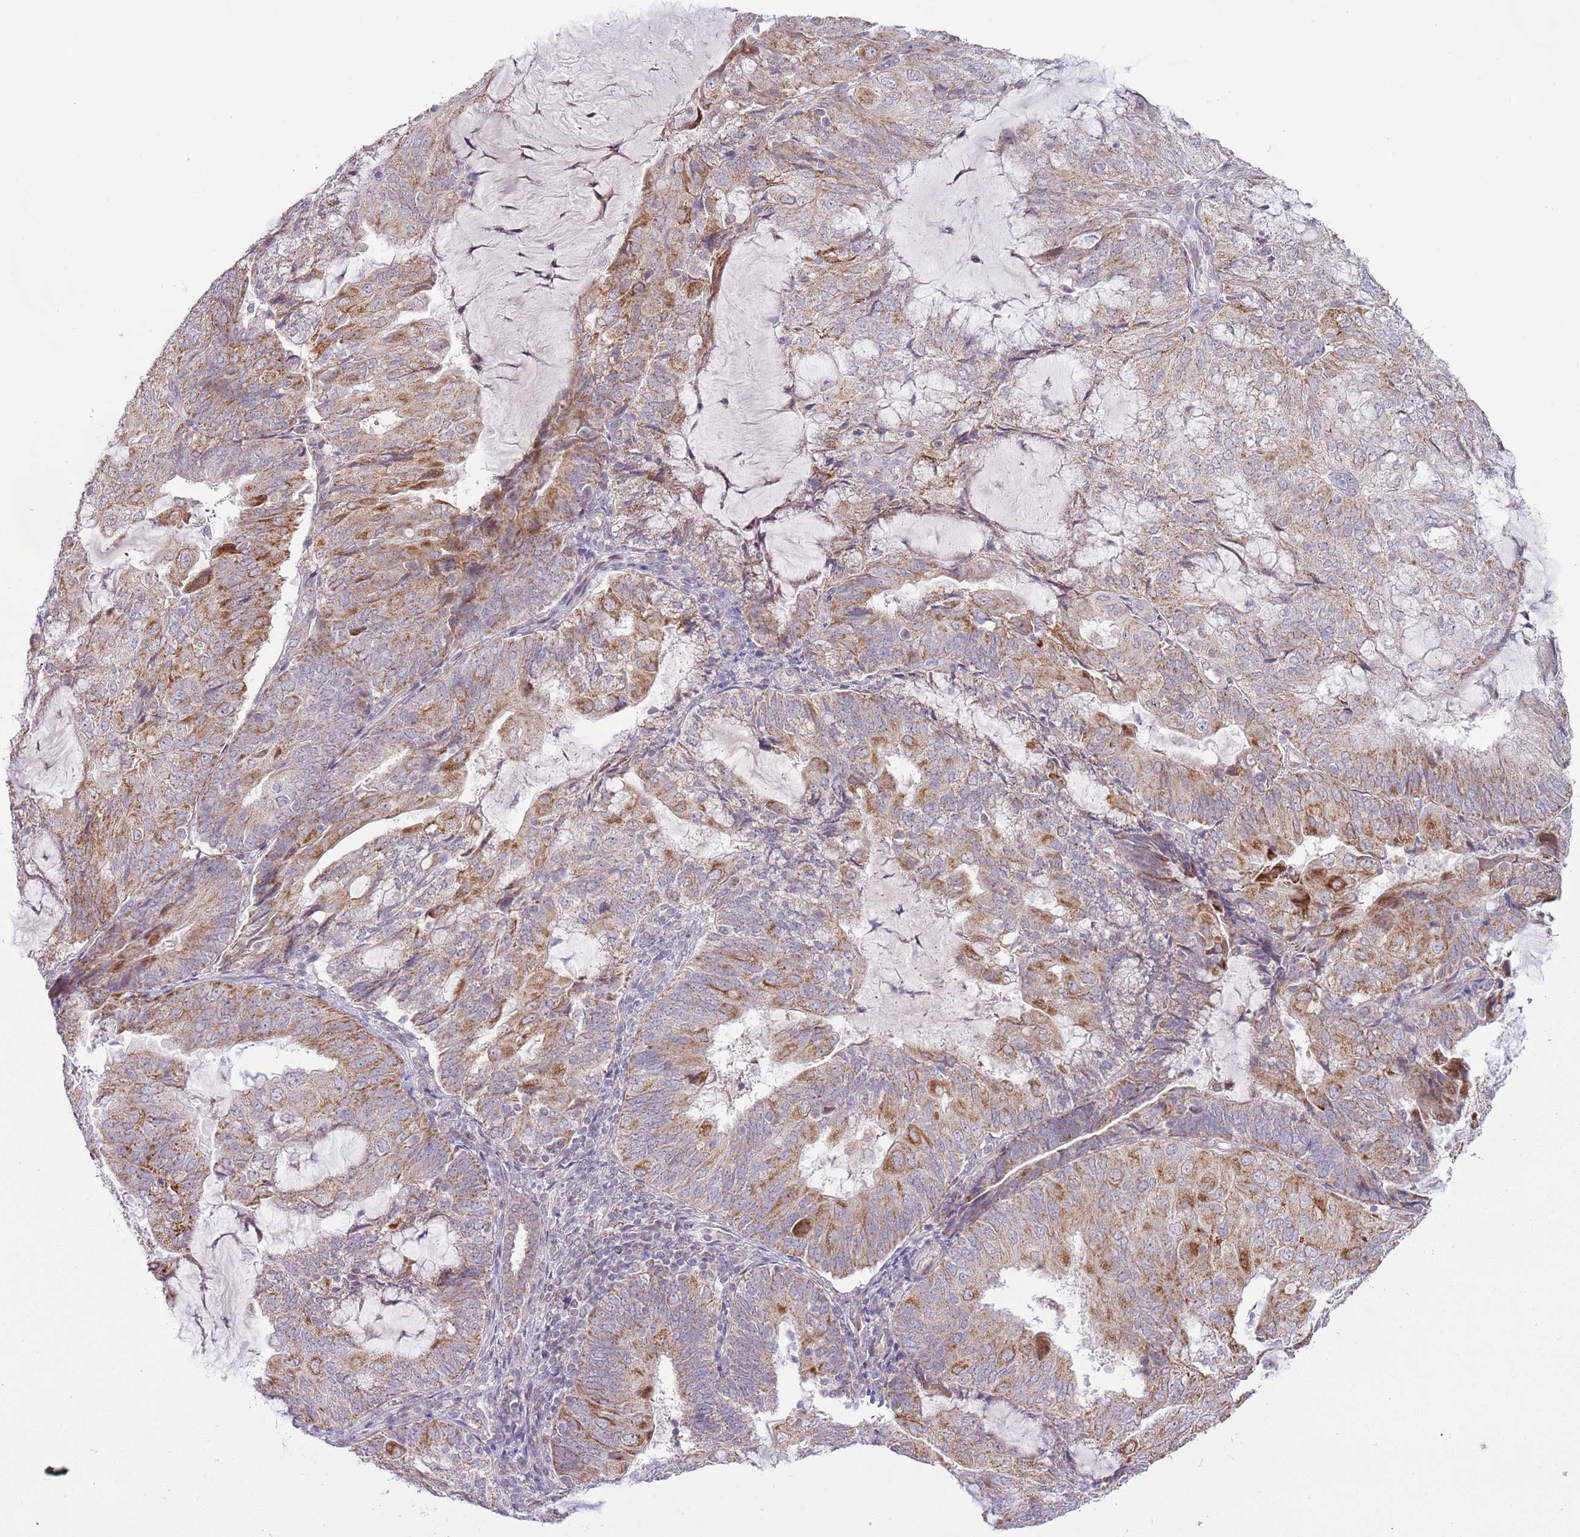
{"staining": {"intensity": "moderate", "quantity": "25%-75%", "location": "cytoplasmic/membranous"}, "tissue": "endometrial cancer", "cell_type": "Tumor cells", "image_type": "cancer", "snomed": [{"axis": "morphology", "description": "Adenocarcinoma, NOS"}, {"axis": "topography", "description": "Endometrium"}], "caption": "Tumor cells reveal moderate cytoplasmic/membranous expression in about 25%-75% of cells in endometrial adenocarcinoma.", "gene": "MLLT11", "patient": {"sex": "female", "age": 81}}